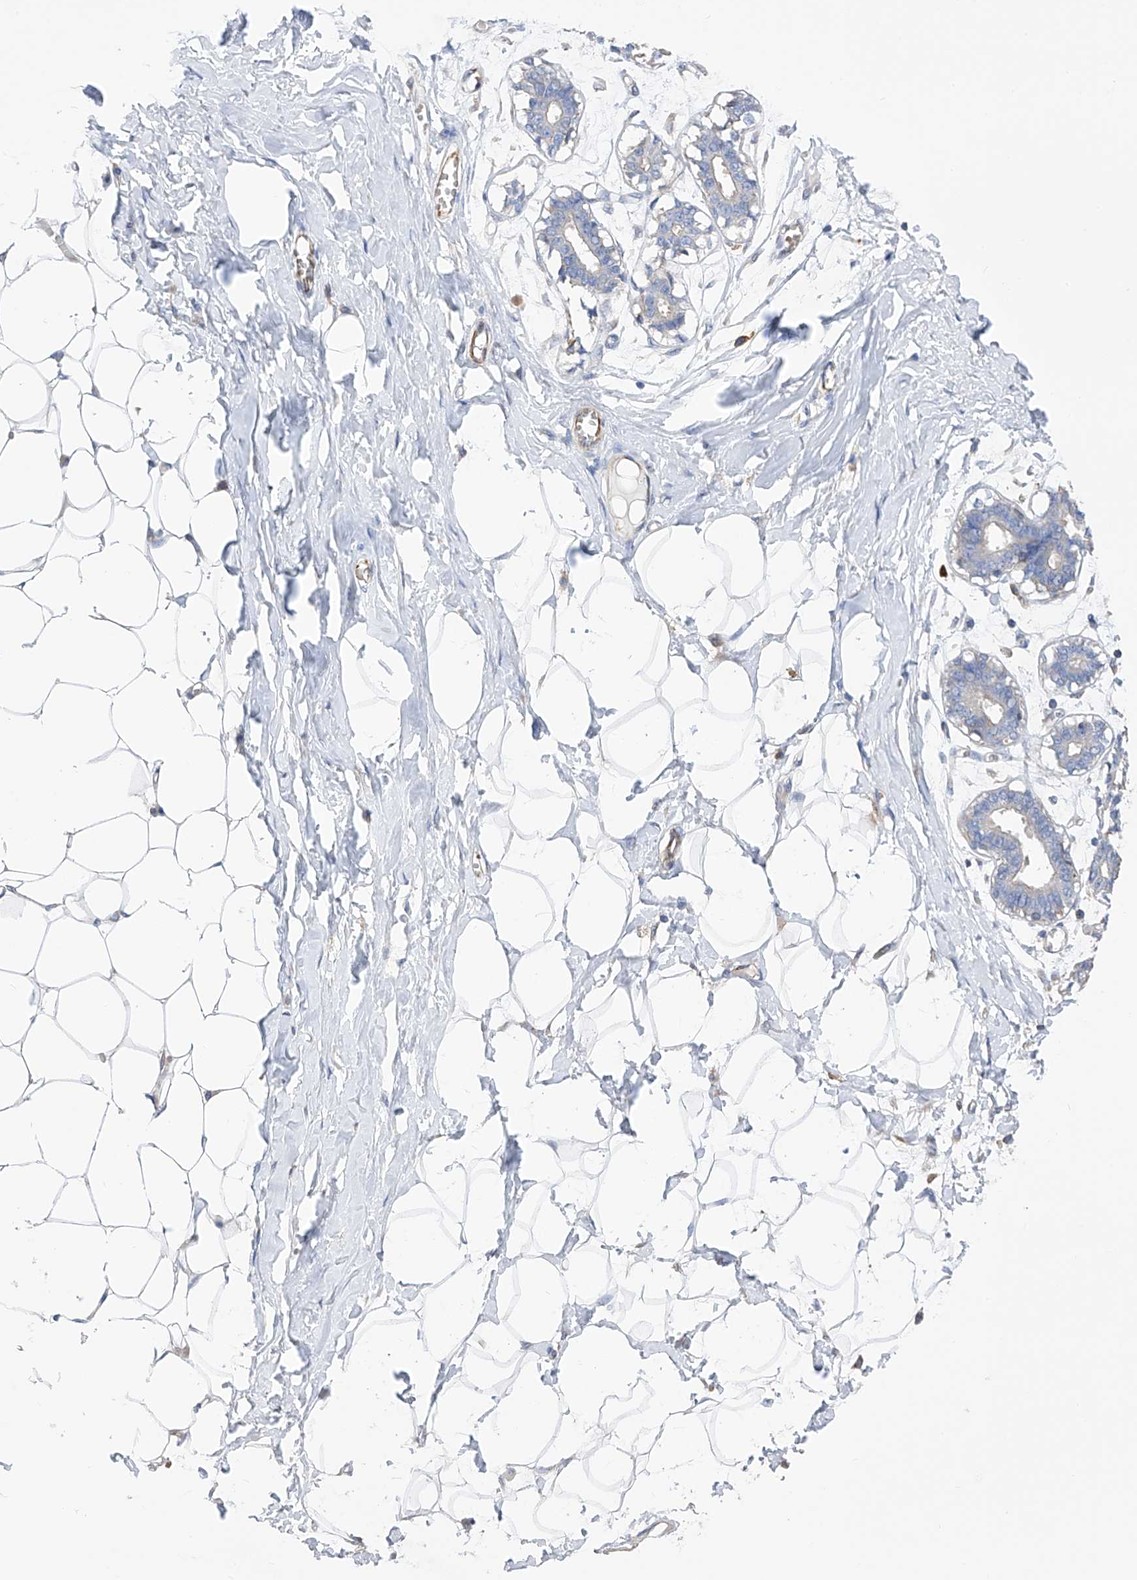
{"staining": {"intensity": "negative", "quantity": "none", "location": "none"}, "tissue": "breast", "cell_type": "Adipocytes", "image_type": "normal", "snomed": [{"axis": "morphology", "description": "Normal tissue, NOS"}, {"axis": "topography", "description": "Breast"}], "caption": "A high-resolution histopathology image shows IHC staining of normal breast, which demonstrates no significant expression in adipocytes.", "gene": "NFATC4", "patient": {"sex": "female", "age": 27}}